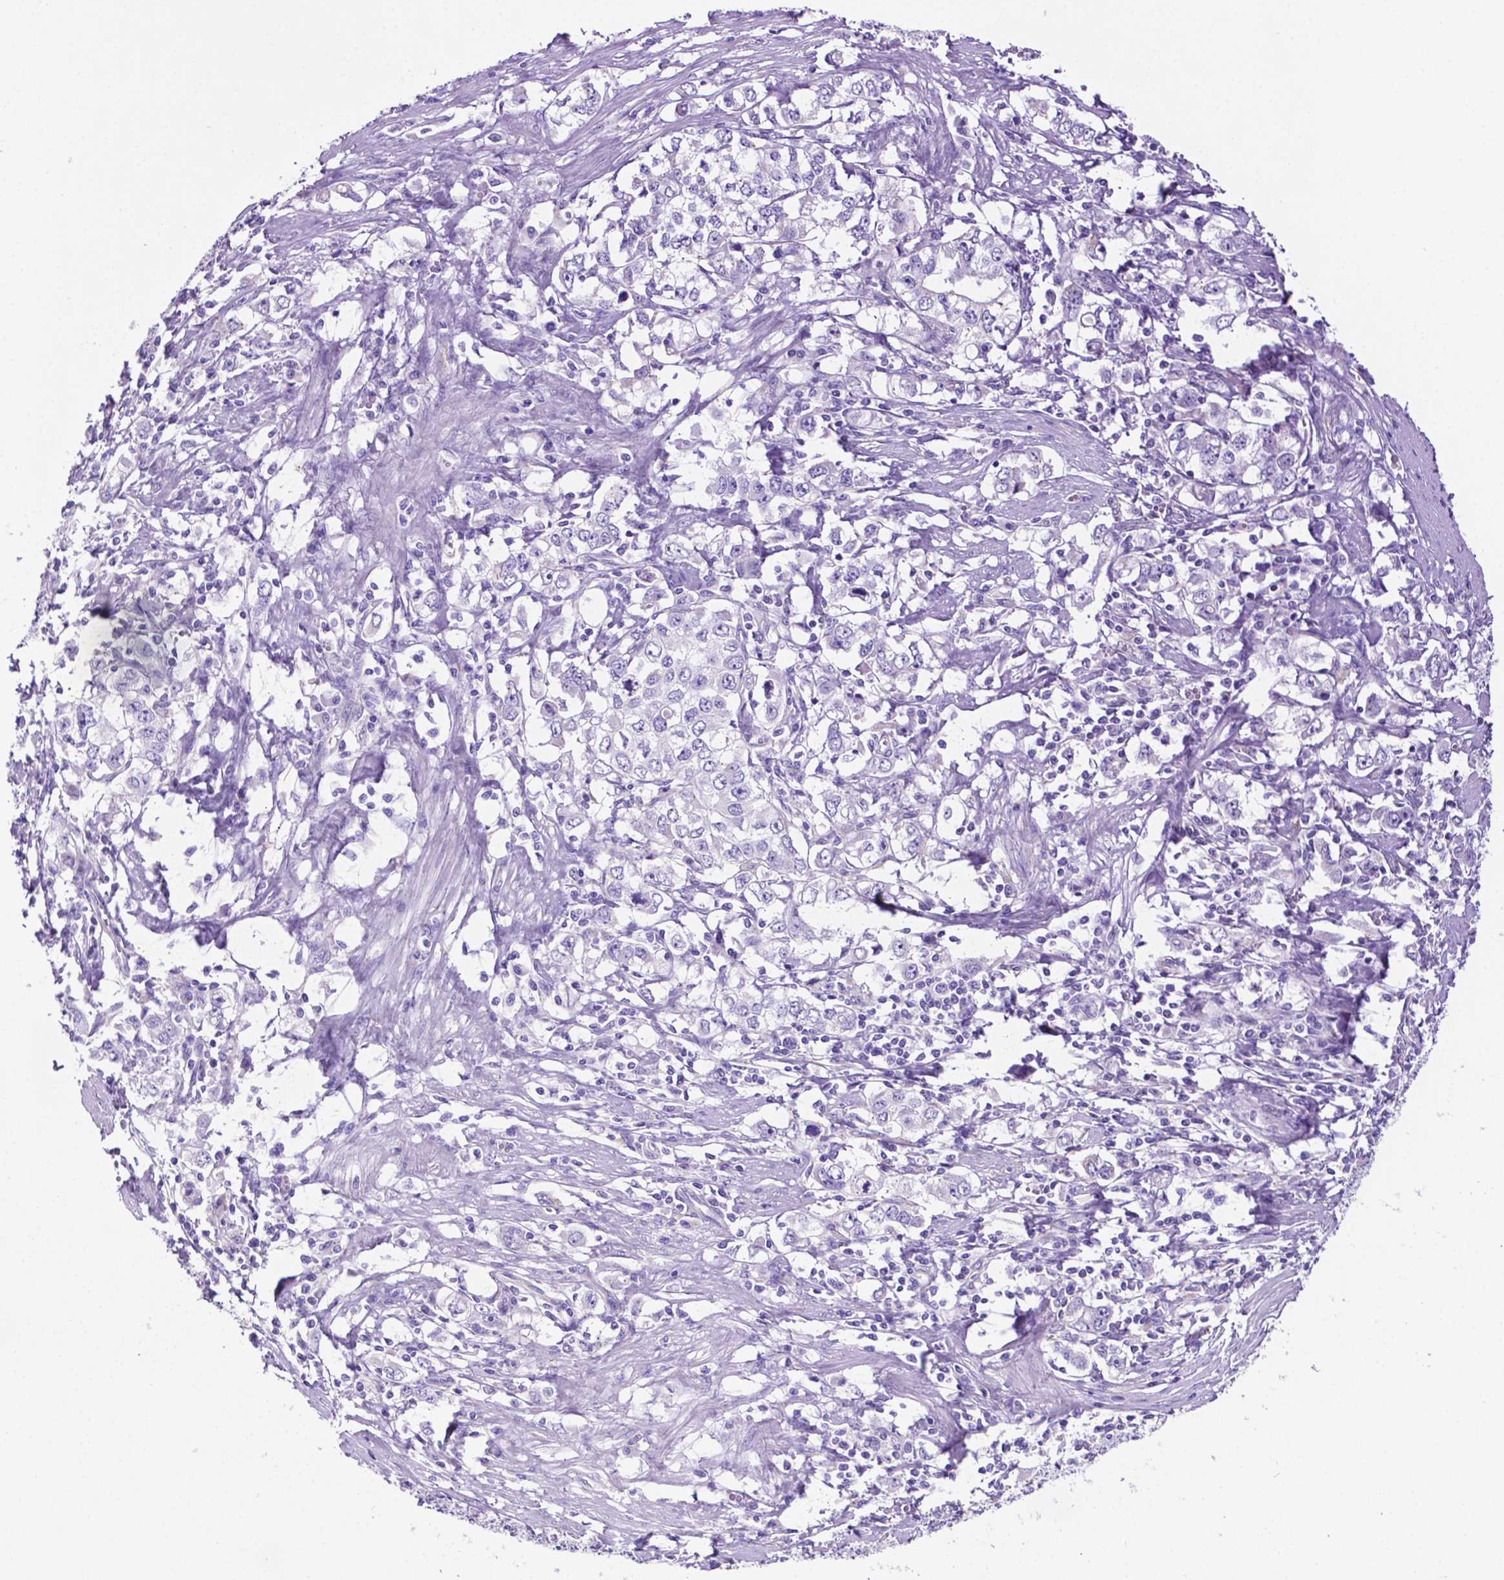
{"staining": {"intensity": "negative", "quantity": "none", "location": "none"}, "tissue": "stomach cancer", "cell_type": "Tumor cells", "image_type": "cancer", "snomed": [{"axis": "morphology", "description": "Adenocarcinoma, NOS"}, {"axis": "topography", "description": "Stomach, lower"}], "caption": "Immunohistochemistry photomicrograph of stomach cancer stained for a protein (brown), which demonstrates no expression in tumor cells.", "gene": "TMEM121B", "patient": {"sex": "female", "age": 72}}